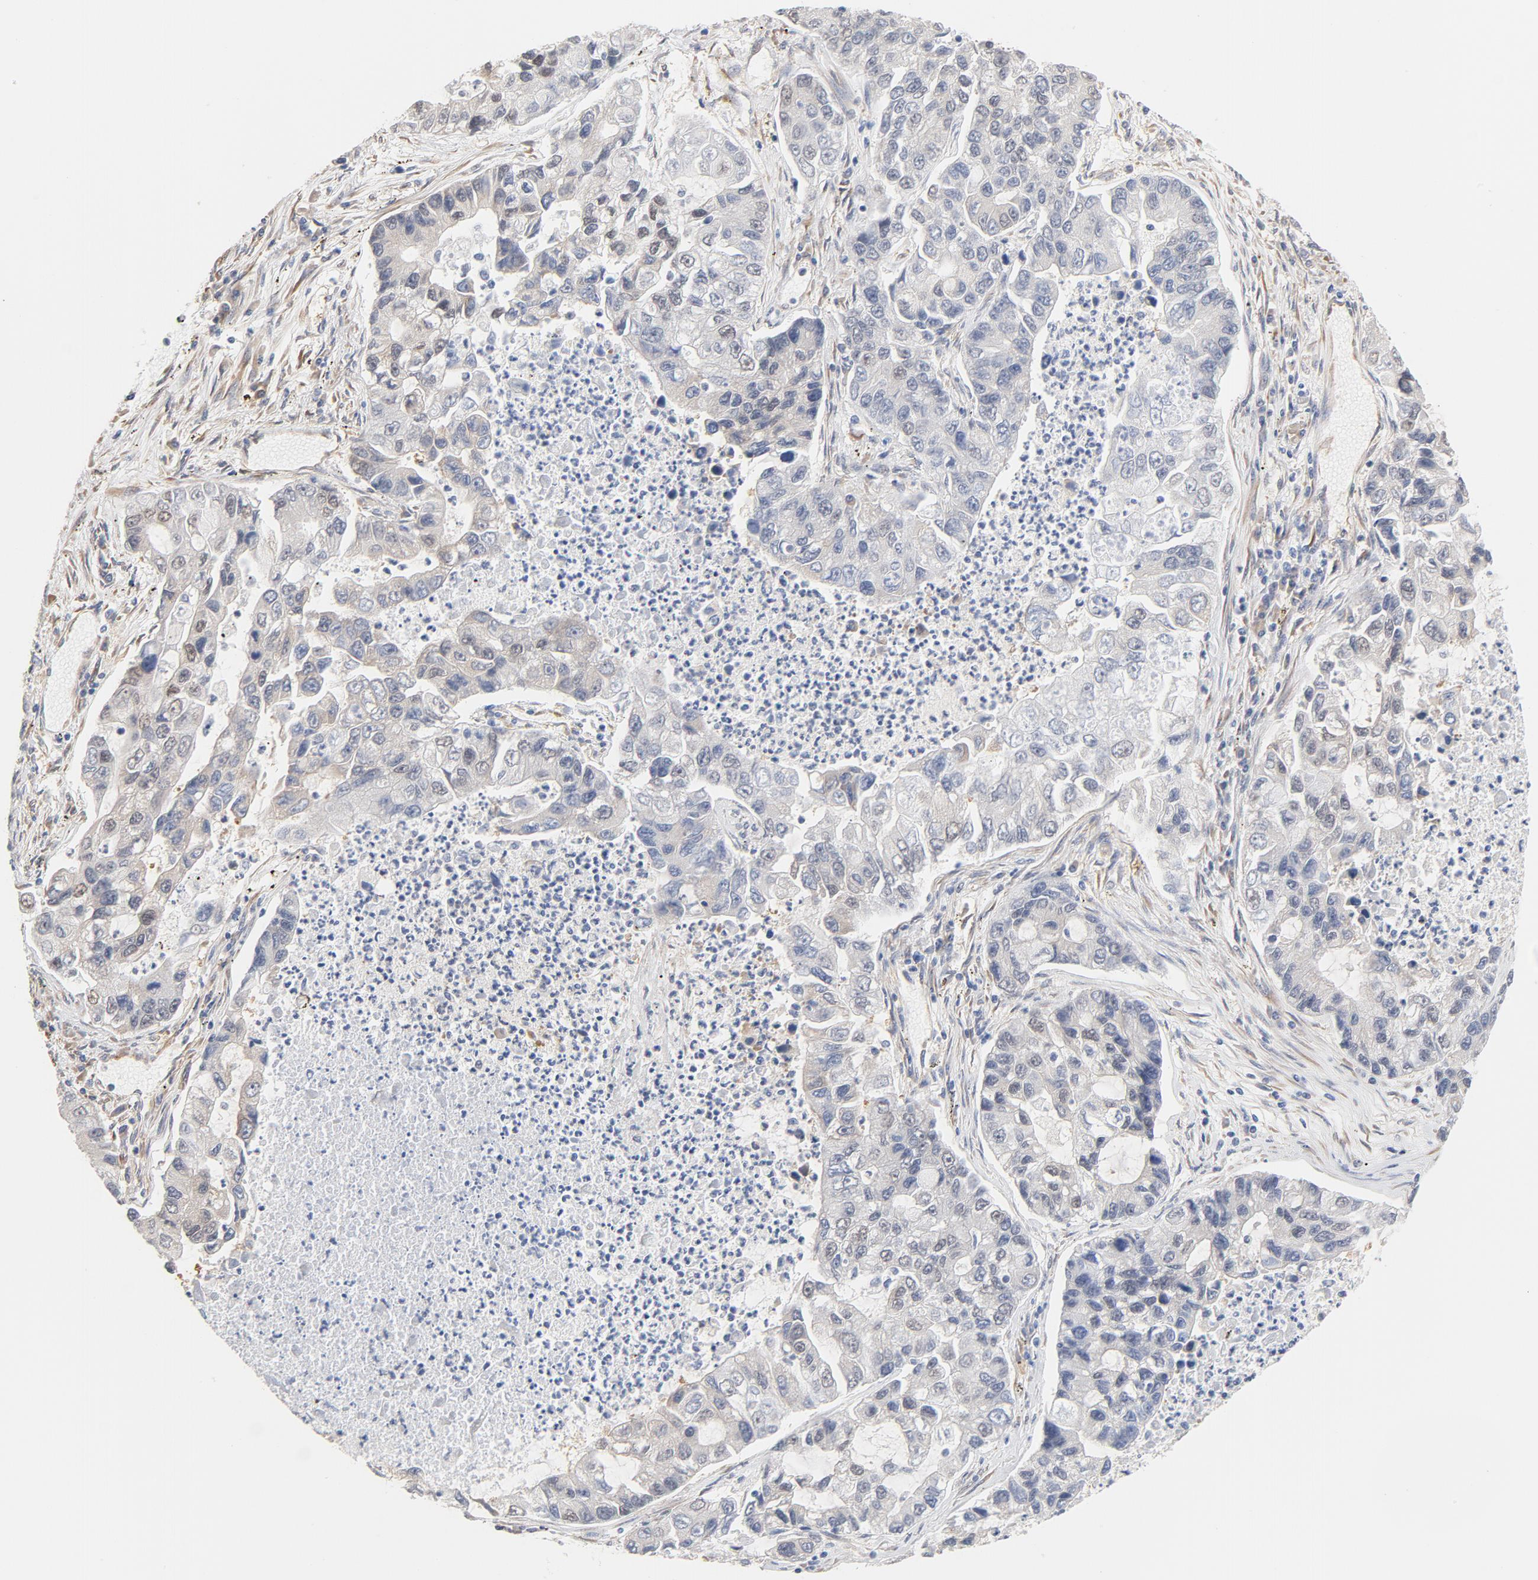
{"staining": {"intensity": "weak", "quantity": "<25%", "location": "cytoplasmic/membranous"}, "tissue": "lung cancer", "cell_type": "Tumor cells", "image_type": "cancer", "snomed": [{"axis": "morphology", "description": "Adenocarcinoma, NOS"}, {"axis": "topography", "description": "Lung"}], "caption": "Immunohistochemistry (IHC) of human lung cancer exhibits no staining in tumor cells.", "gene": "EIF4E", "patient": {"sex": "female", "age": 51}}